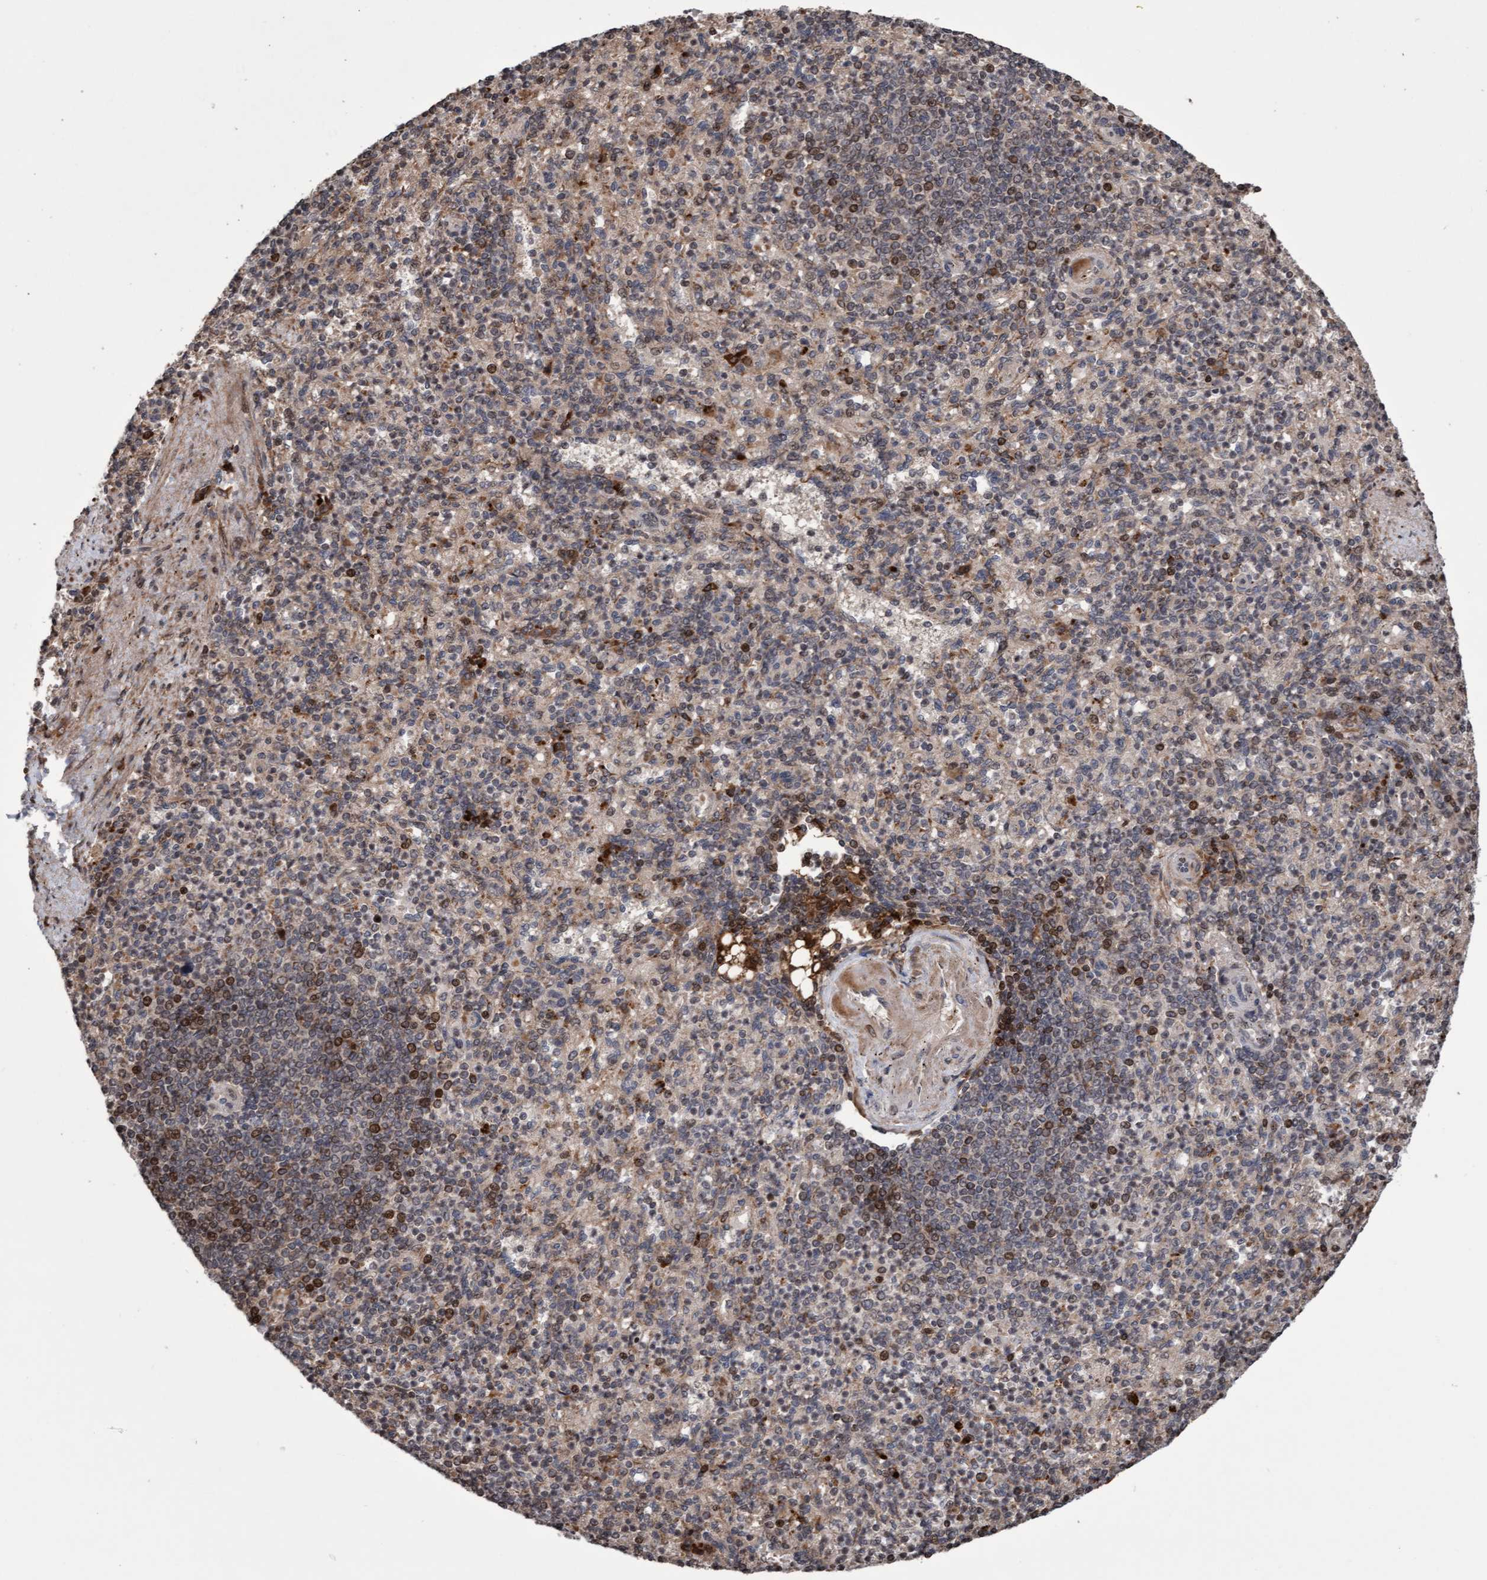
{"staining": {"intensity": "weak", "quantity": "25%-75%", "location": "cytoplasmic/membranous"}, "tissue": "spleen", "cell_type": "Cells in red pulp", "image_type": "normal", "snomed": [{"axis": "morphology", "description": "Normal tissue, NOS"}, {"axis": "topography", "description": "Spleen"}], "caption": "Immunohistochemistry micrograph of normal human spleen stained for a protein (brown), which exhibits low levels of weak cytoplasmic/membranous expression in about 25%-75% of cells in red pulp.", "gene": "PECR", "patient": {"sex": "female", "age": 74}}